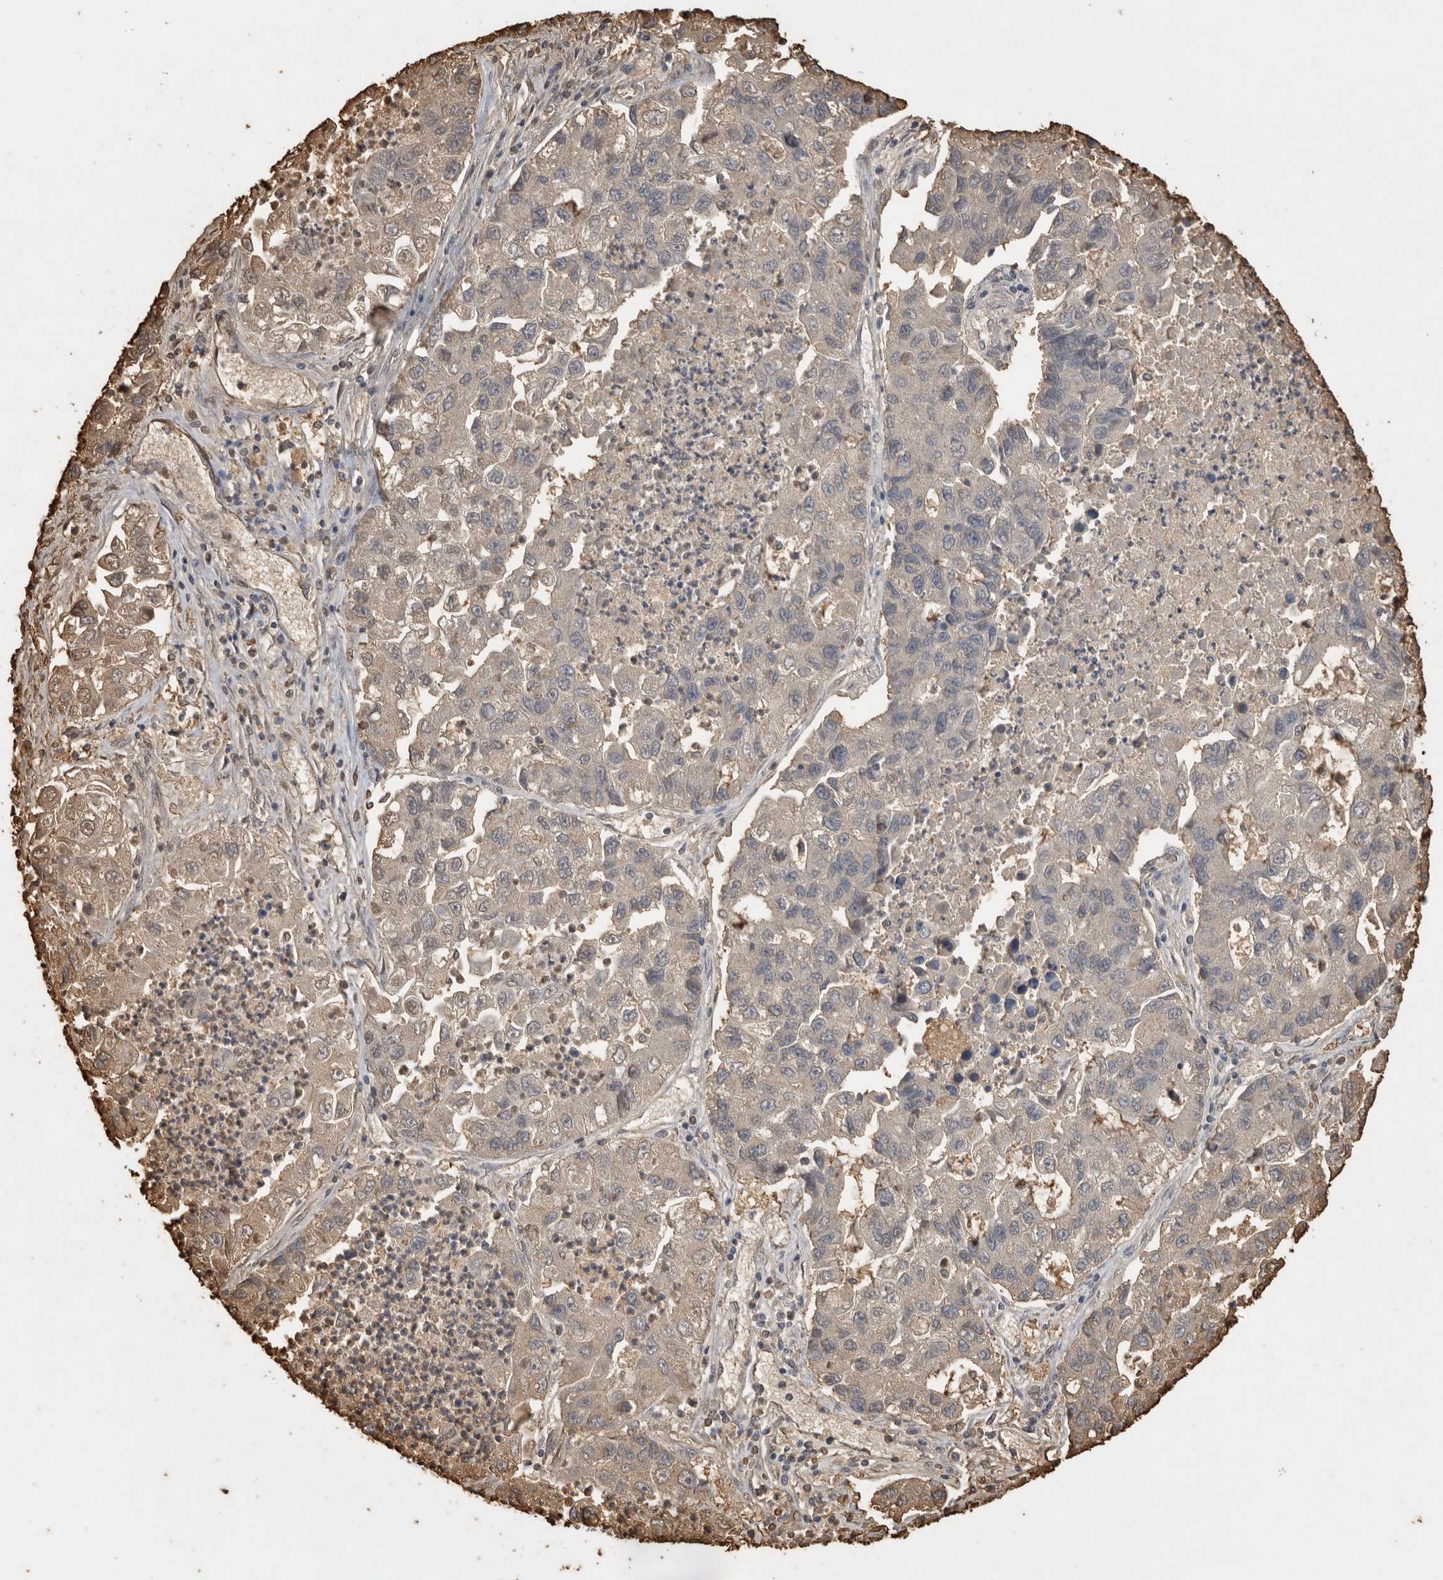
{"staining": {"intensity": "weak", "quantity": ">75%", "location": "cytoplasmic/membranous"}, "tissue": "lung cancer", "cell_type": "Tumor cells", "image_type": "cancer", "snomed": [{"axis": "morphology", "description": "Adenocarcinoma, NOS"}, {"axis": "topography", "description": "Lung"}], "caption": "Brown immunohistochemical staining in lung adenocarcinoma reveals weak cytoplasmic/membranous staining in approximately >75% of tumor cells. (DAB IHC, brown staining for protein, blue staining for nuclei).", "gene": "IL27", "patient": {"sex": "female", "age": 51}}